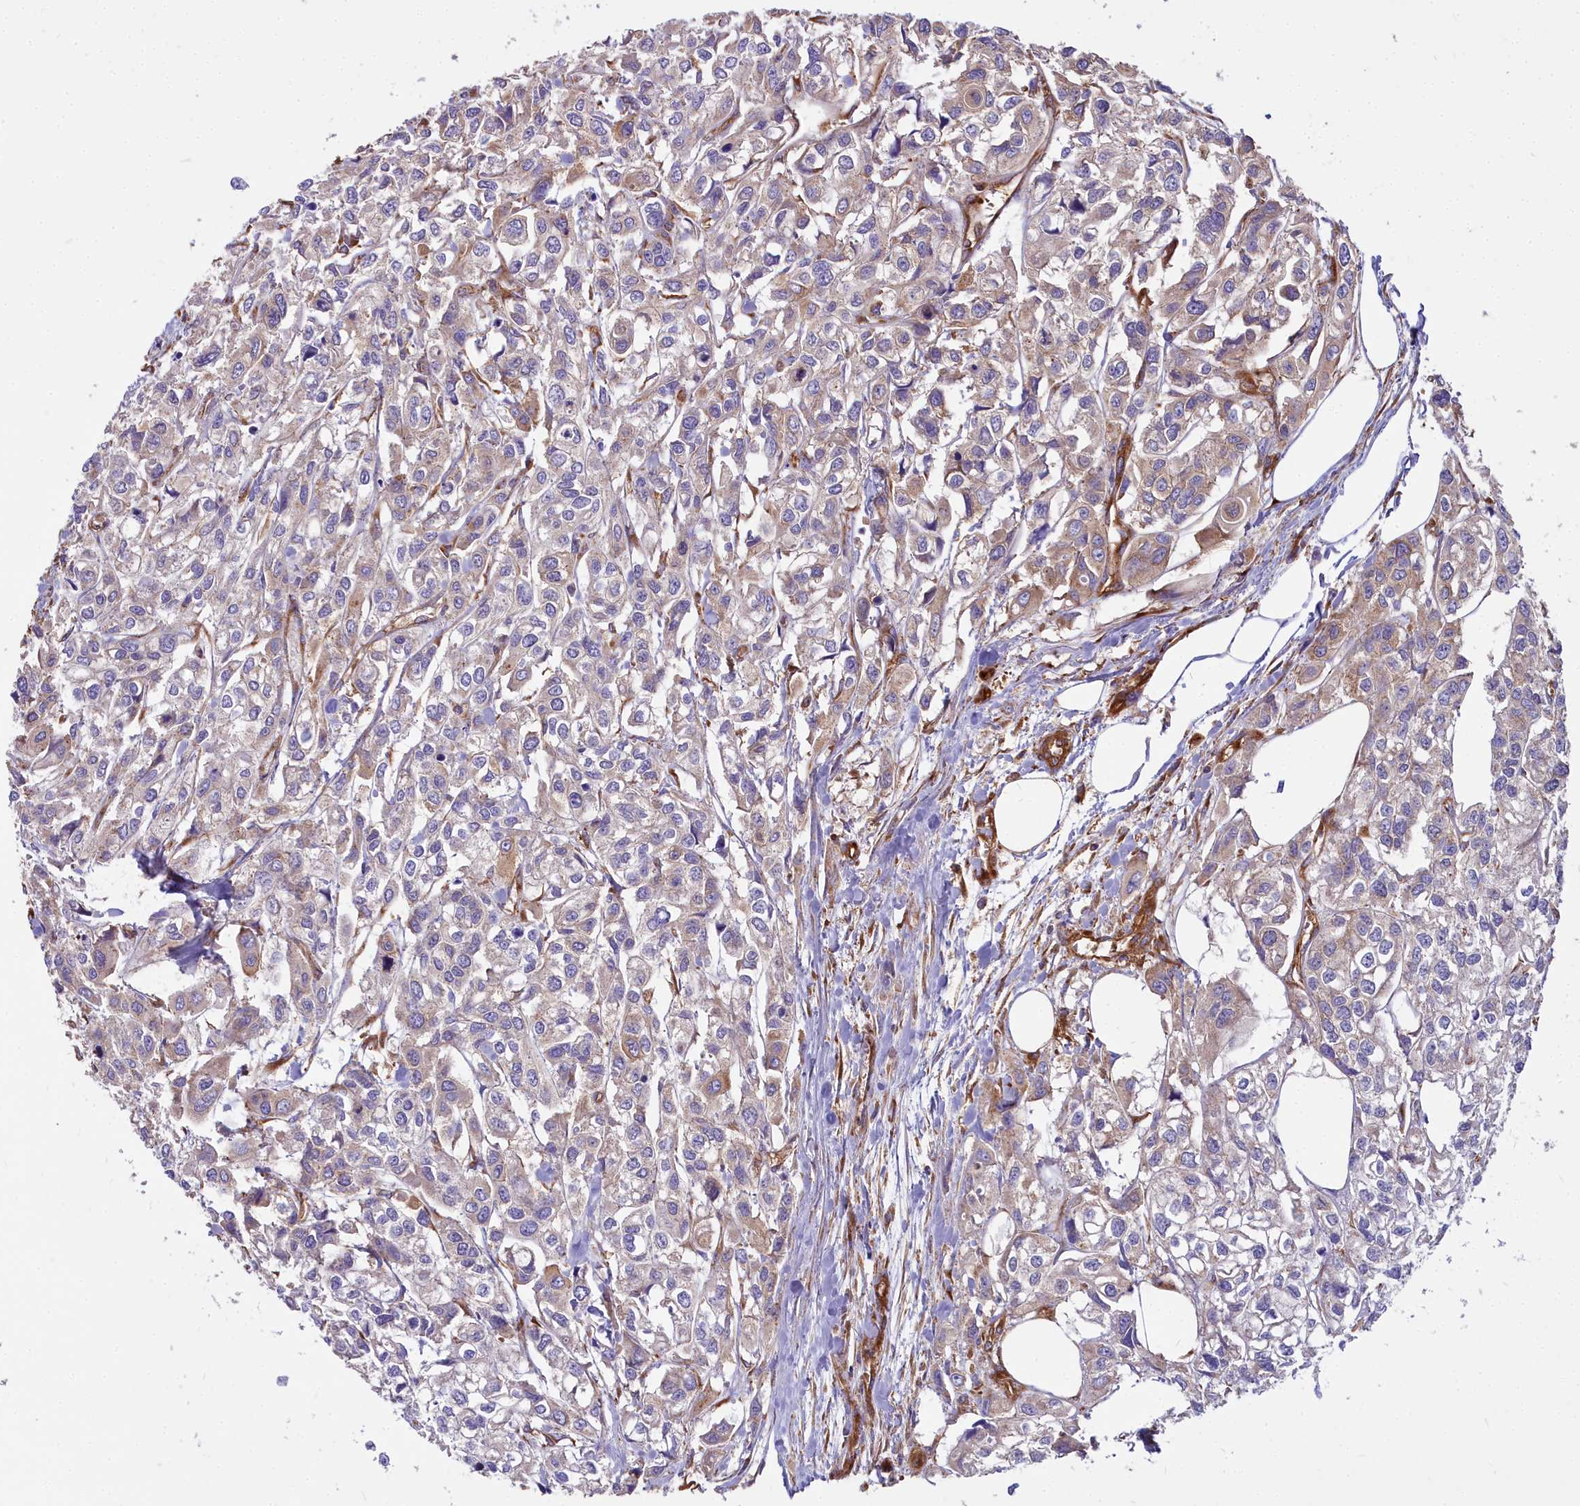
{"staining": {"intensity": "moderate", "quantity": "<25%", "location": "cytoplasmic/membranous"}, "tissue": "urothelial cancer", "cell_type": "Tumor cells", "image_type": "cancer", "snomed": [{"axis": "morphology", "description": "Urothelial carcinoma, High grade"}, {"axis": "topography", "description": "Urinary bladder"}], "caption": "The micrograph demonstrates immunohistochemical staining of high-grade urothelial carcinoma. There is moderate cytoplasmic/membranous expression is seen in approximately <25% of tumor cells. (Brightfield microscopy of DAB IHC at high magnification).", "gene": "DCTN3", "patient": {"sex": "male", "age": 67}}